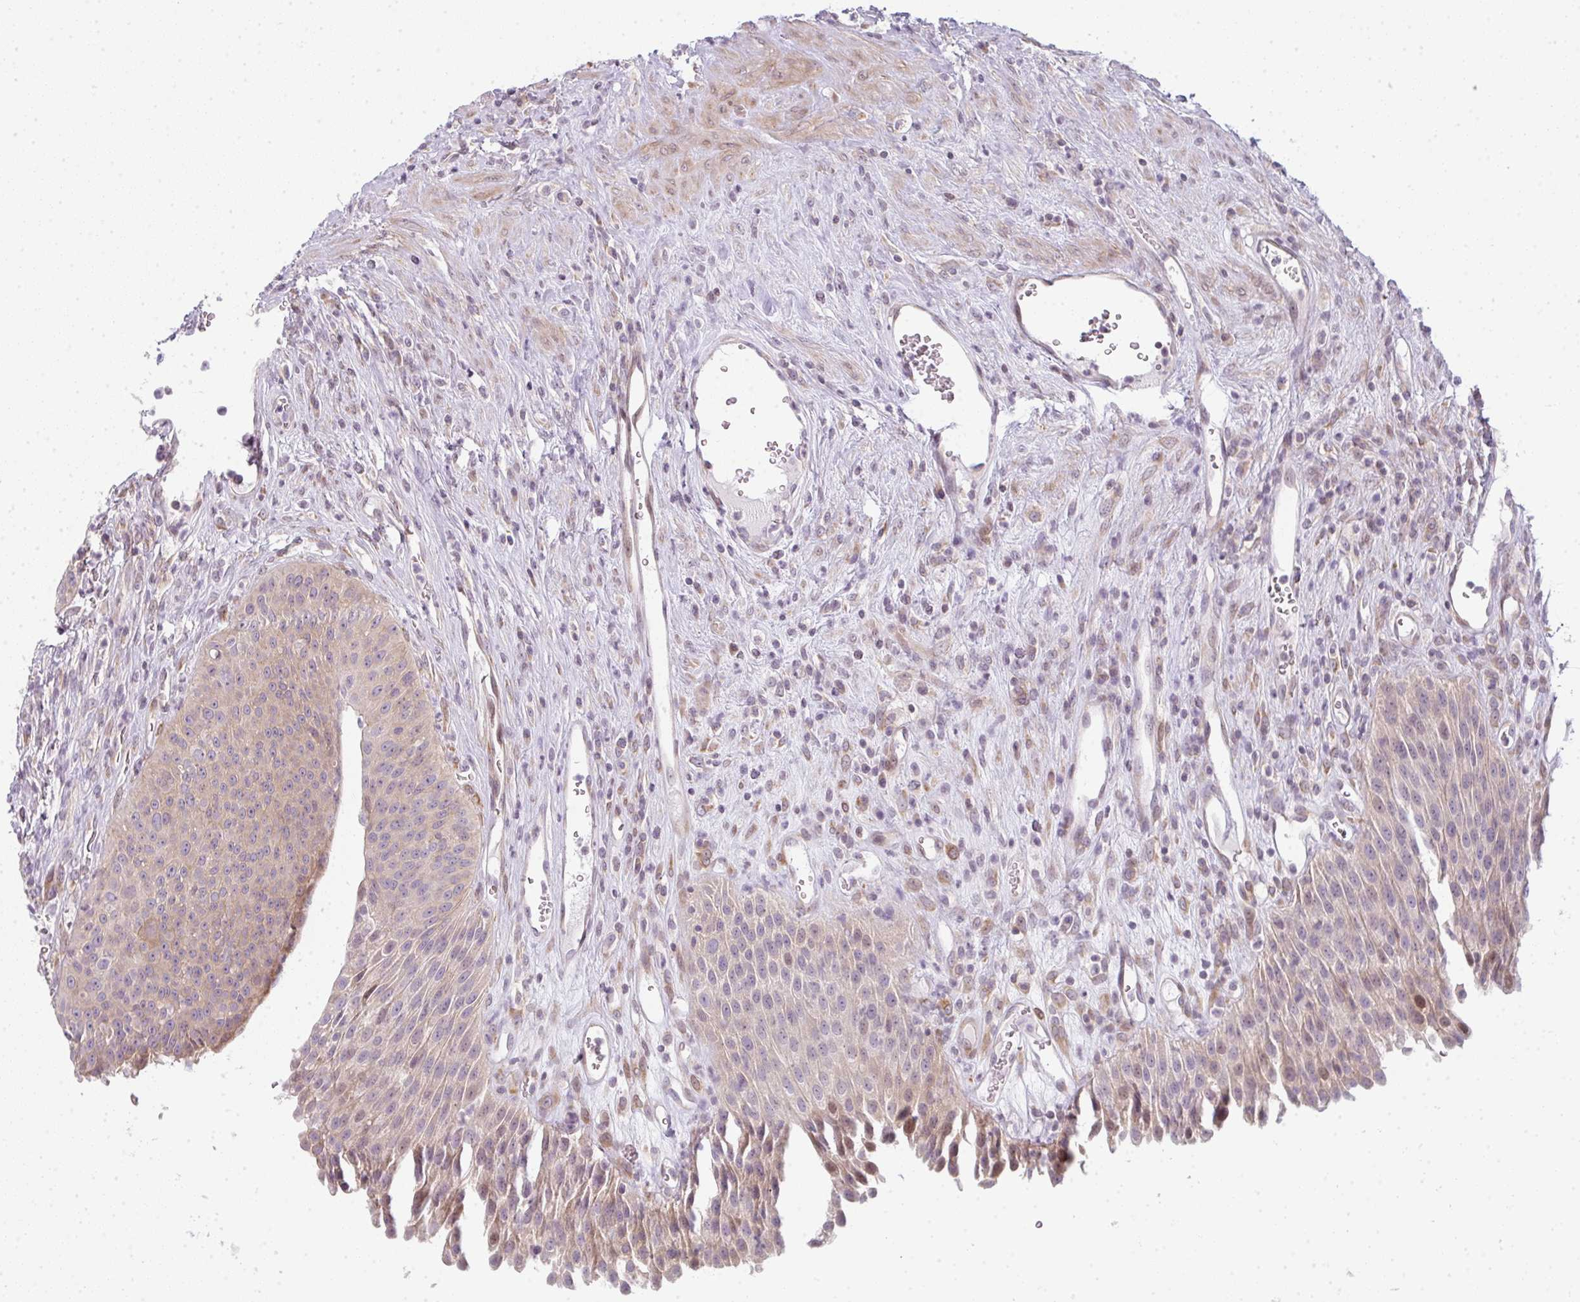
{"staining": {"intensity": "weak", "quantity": ">75%", "location": "cytoplasmic/membranous"}, "tissue": "urinary bladder", "cell_type": "Urothelial cells", "image_type": "normal", "snomed": [{"axis": "morphology", "description": "Normal tissue, NOS"}, {"axis": "topography", "description": "Urinary bladder"}], "caption": "Immunohistochemical staining of normal urinary bladder reveals >75% levels of weak cytoplasmic/membranous protein positivity in approximately >75% of urothelial cells. (Brightfield microscopy of DAB IHC at high magnification).", "gene": "TMEM237", "patient": {"sex": "female", "age": 56}}